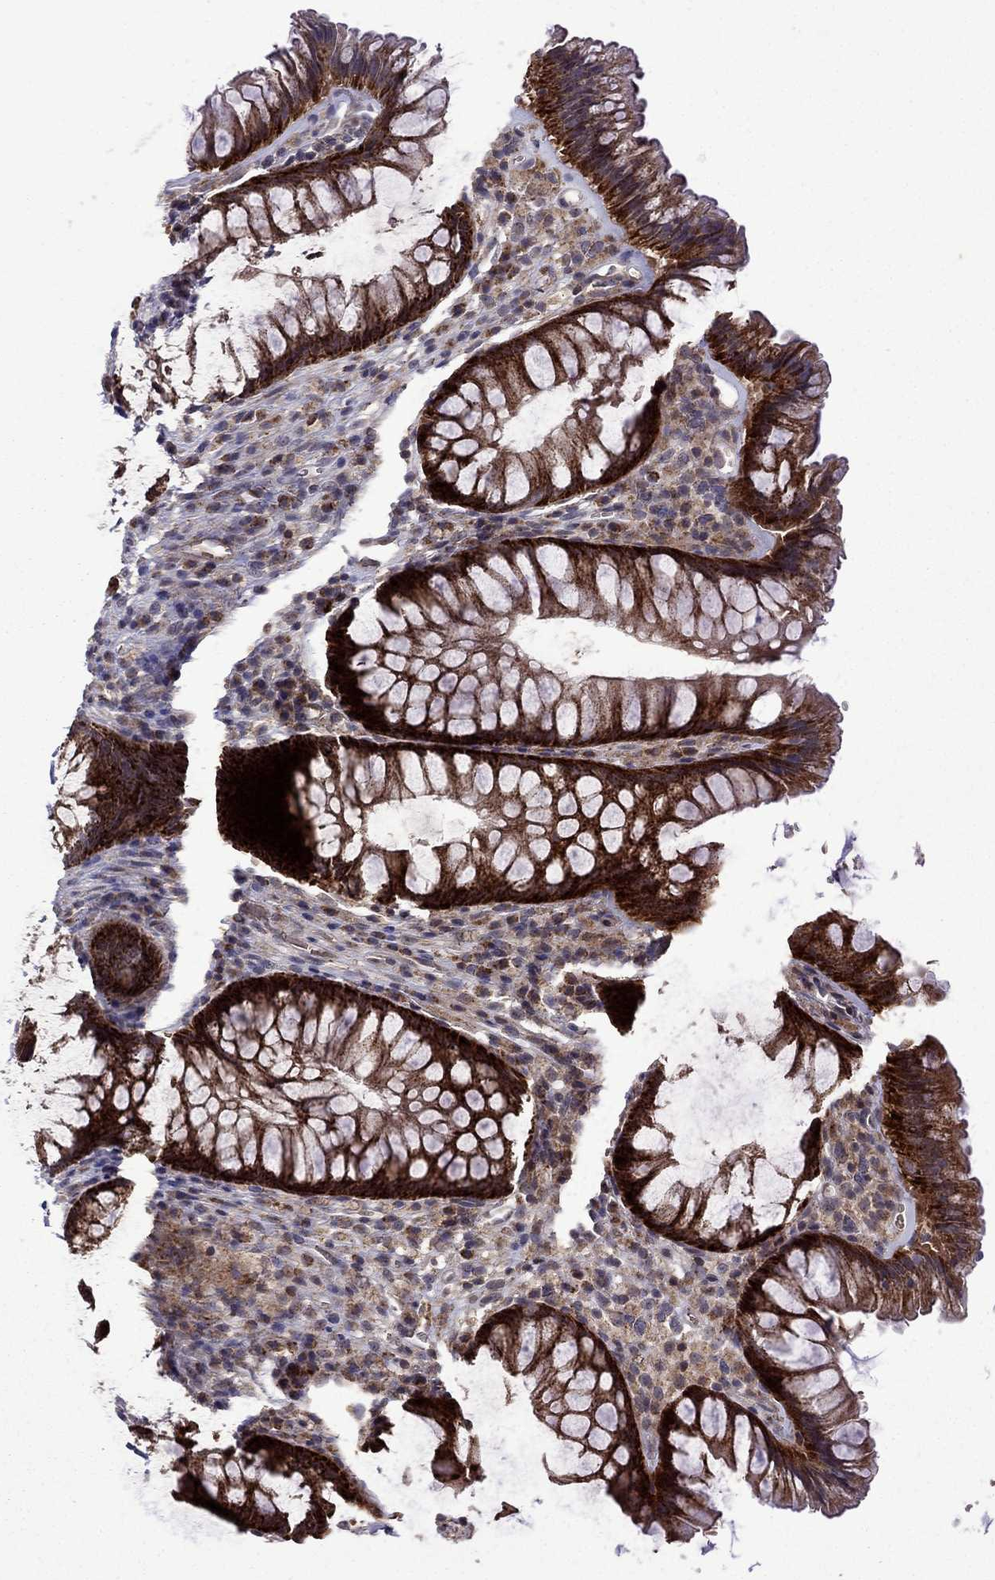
{"staining": {"intensity": "strong", "quantity": ">75%", "location": "cytoplasmic/membranous"}, "tissue": "rectum", "cell_type": "Glandular cells", "image_type": "normal", "snomed": [{"axis": "morphology", "description": "Normal tissue, NOS"}, {"axis": "topography", "description": "Smooth muscle"}, {"axis": "topography", "description": "Rectum"}], "caption": "Glandular cells demonstrate high levels of strong cytoplasmic/membranous staining in approximately >75% of cells in normal human rectum.", "gene": "TAB2", "patient": {"sex": "male", "age": 53}}